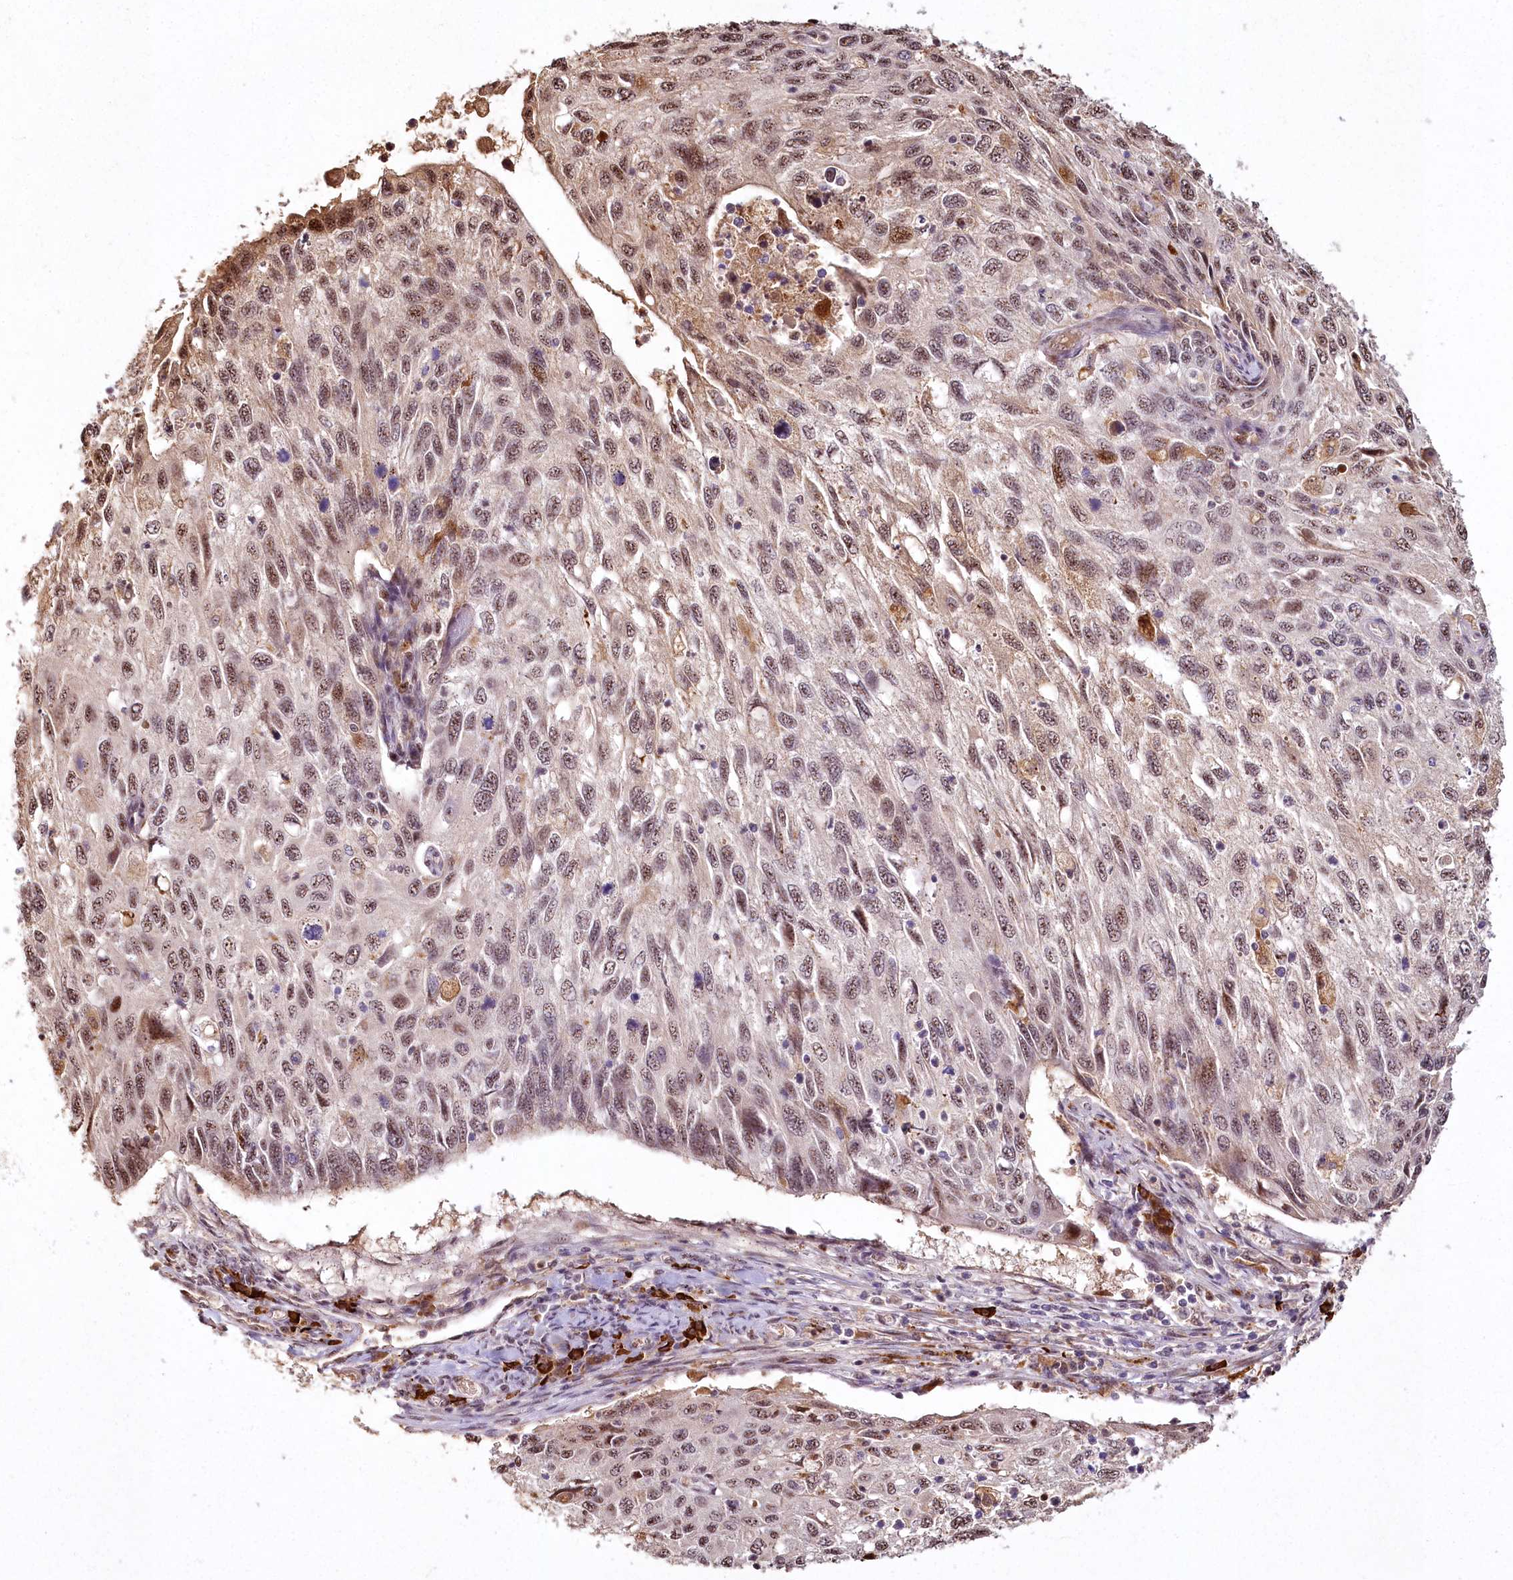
{"staining": {"intensity": "weak", "quantity": ">75%", "location": "nuclear"}, "tissue": "cervical cancer", "cell_type": "Tumor cells", "image_type": "cancer", "snomed": [{"axis": "morphology", "description": "Squamous cell carcinoma, NOS"}, {"axis": "topography", "description": "Cervix"}], "caption": "Cervical cancer (squamous cell carcinoma) stained with IHC demonstrates weak nuclear expression in approximately >75% of tumor cells. Immunohistochemistry stains the protein in brown and the nuclei are stained blue.", "gene": "PYROXD1", "patient": {"sex": "female", "age": 70}}